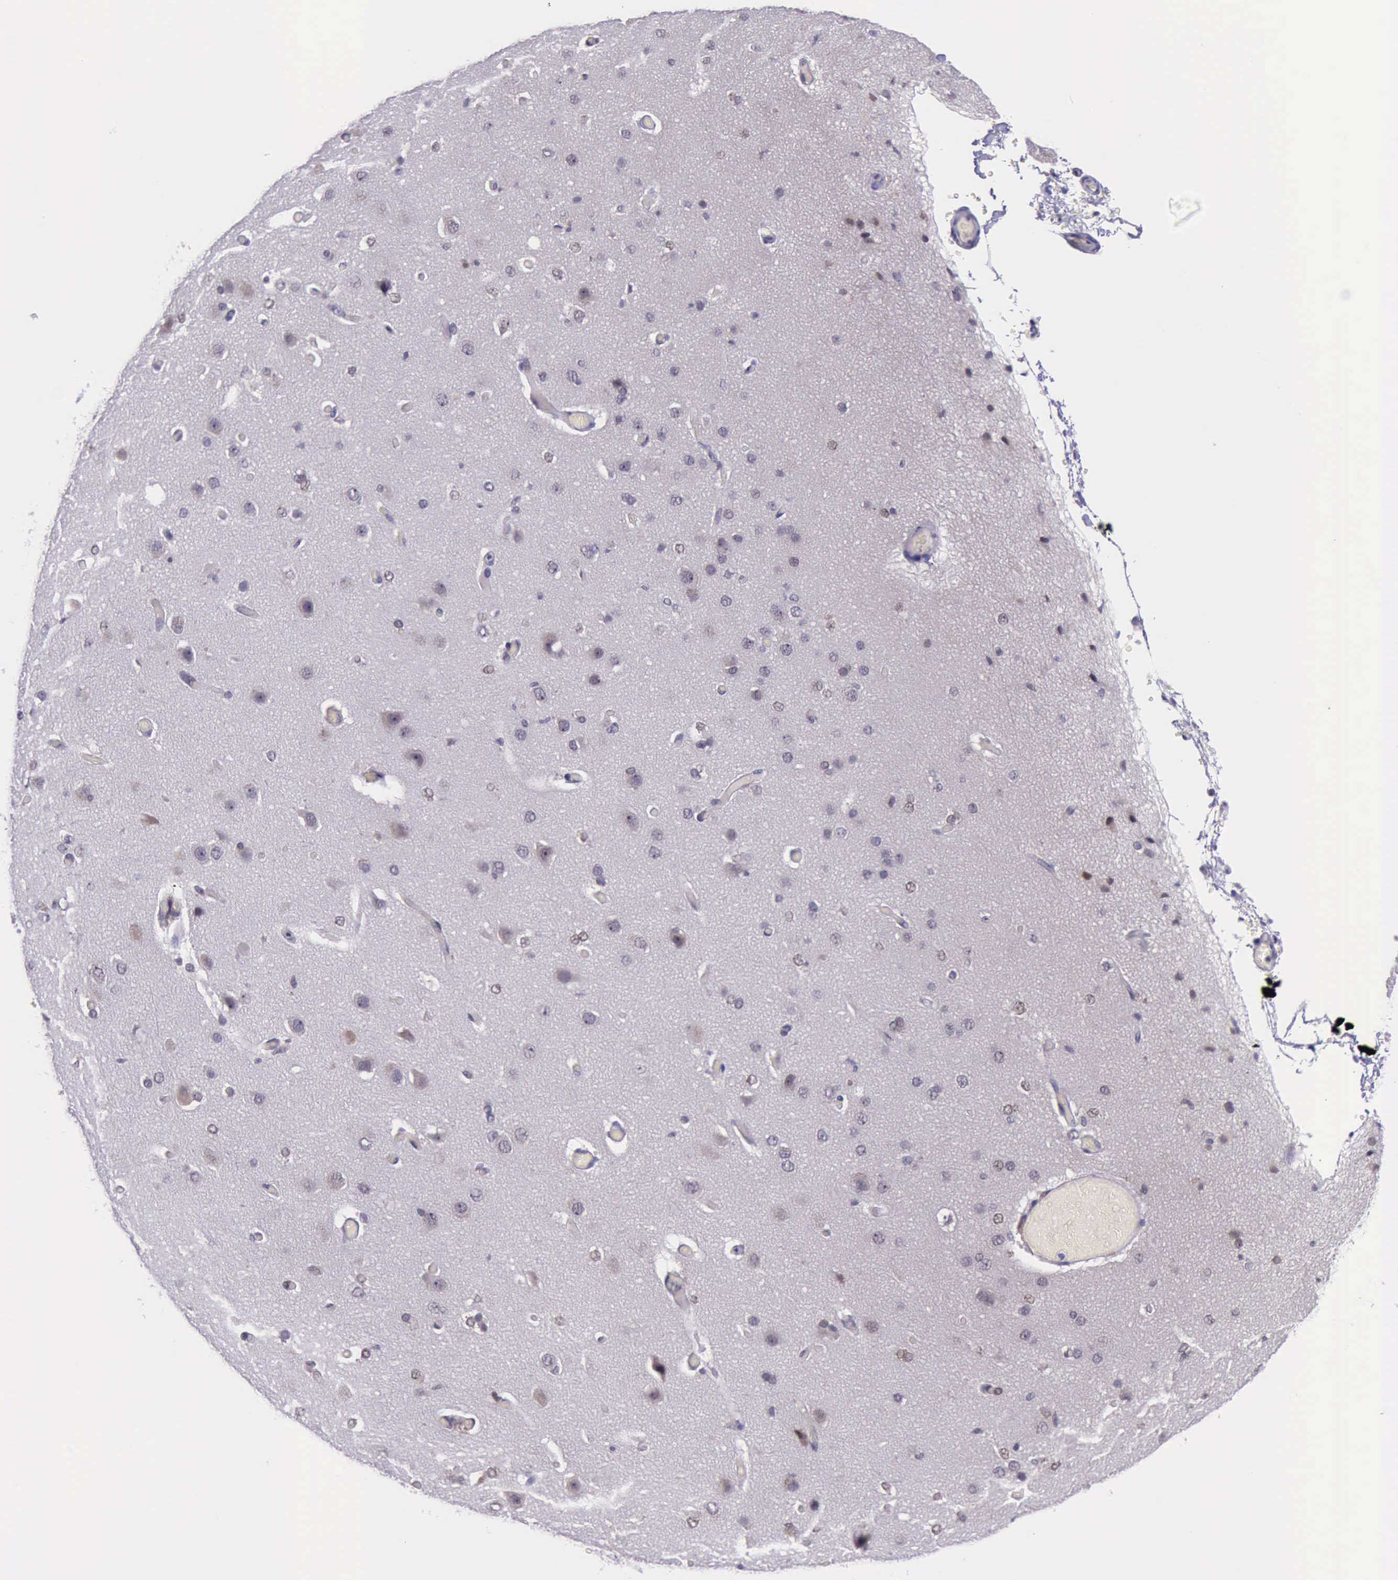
{"staining": {"intensity": "negative", "quantity": "none", "location": "none"}, "tissue": "cerebral cortex", "cell_type": "Endothelial cells", "image_type": "normal", "snomed": [{"axis": "morphology", "description": "Normal tissue, NOS"}, {"axis": "morphology", "description": "Glioma, malignant, High grade"}, {"axis": "topography", "description": "Cerebral cortex"}], "caption": "There is no significant staining in endothelial cells of cerebral cortex. (Brightfield microscopy of DAB (3,3'-diaminobenzidine) IHC at high magnification).", "gene": "PARP1", "patient": {"sex": "male", "age": 77}}